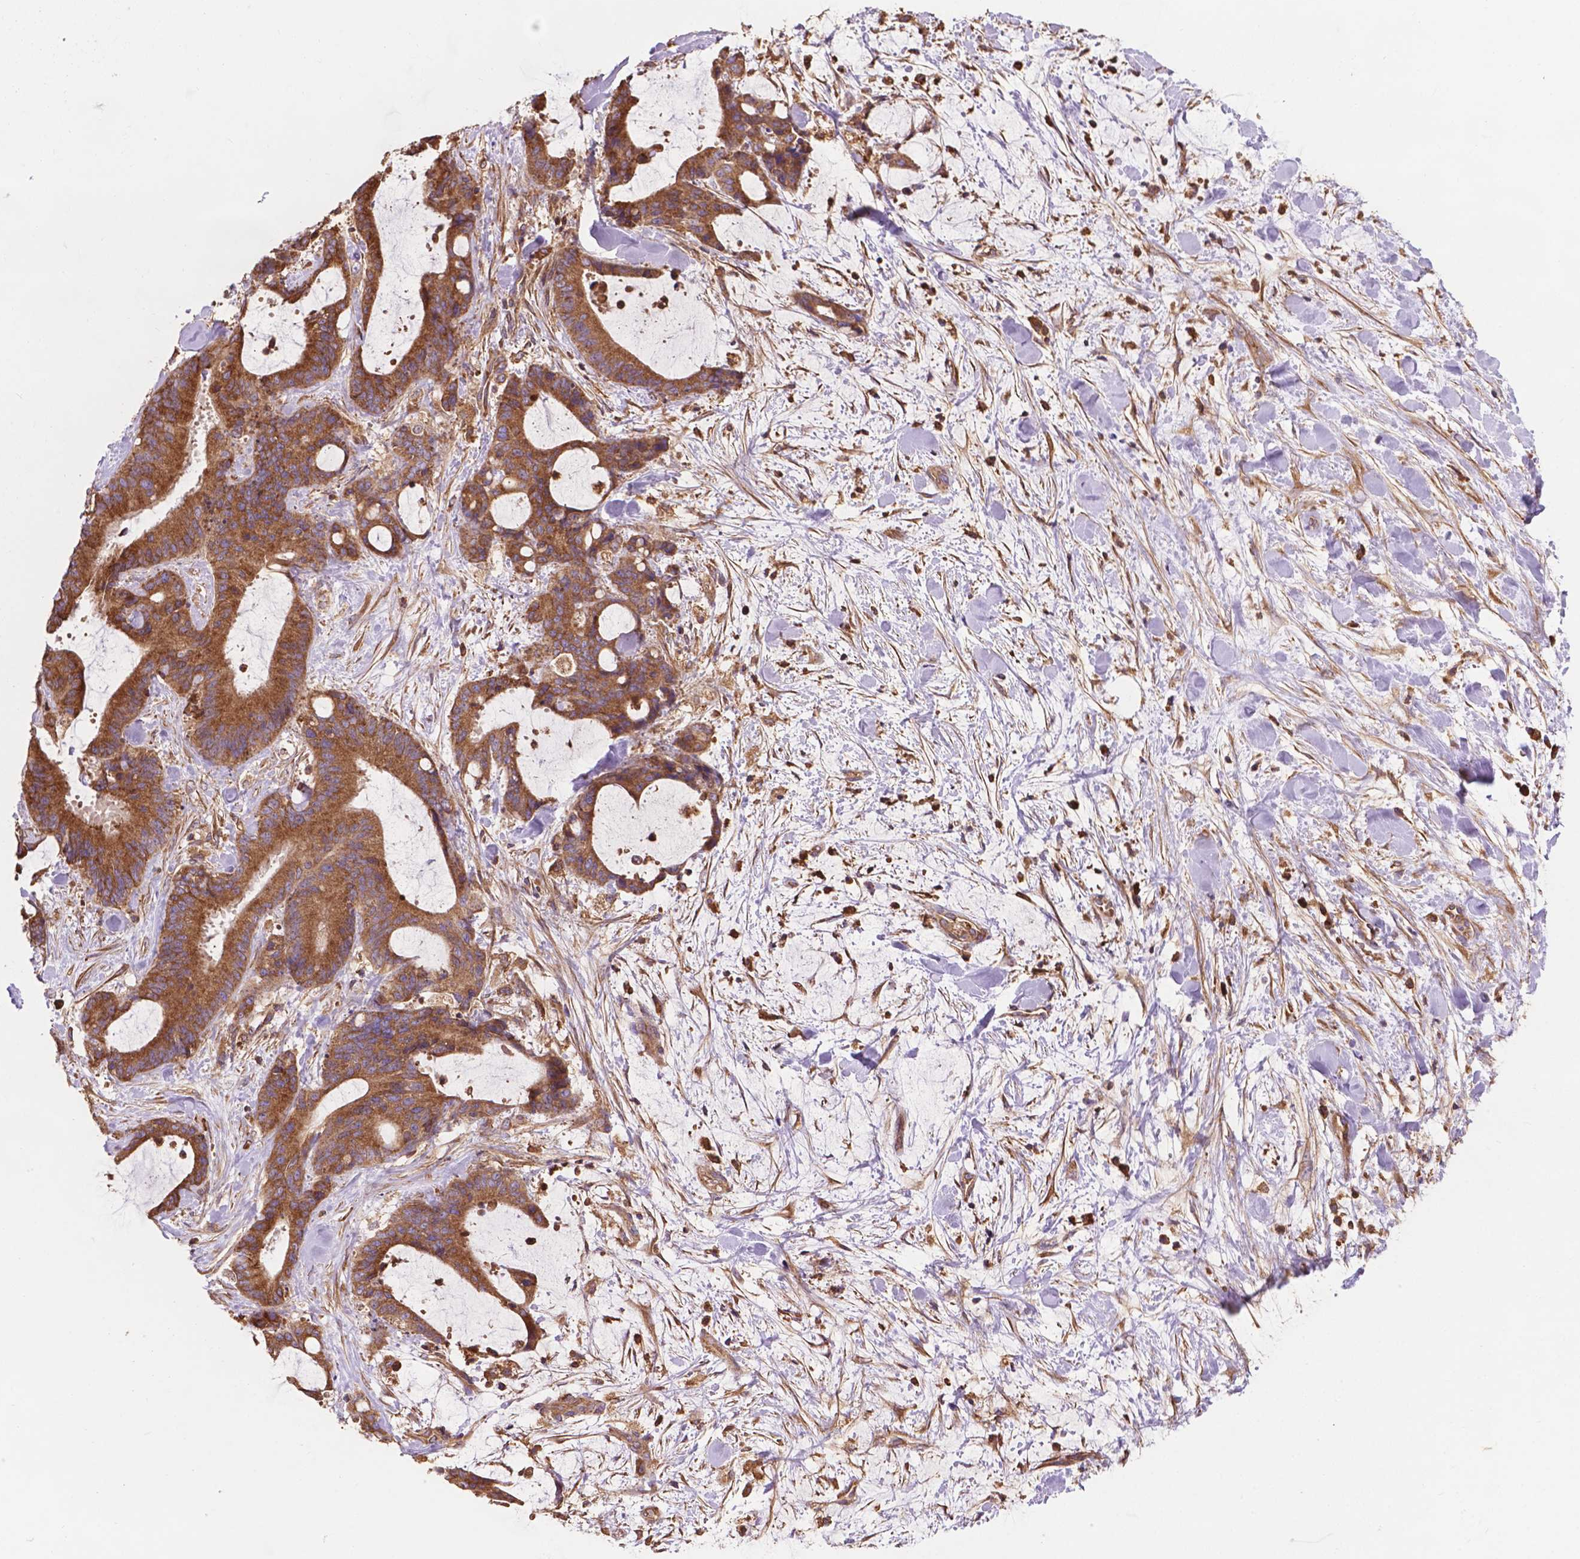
{"staining": {"intensity": "moderate", "quantity": ">75%", "location": "cytoplasmic/membranous"}, "tissue": "liver cancer", "cell_type": "Tumor cells", "image_type": "cancer", "snomed": [{"axis": "morphology", "description": "Cholangiocarcinoma"}, {"axis": "topography", "description": "Liver"}], "caption": "Cholangiocarcinoma (liver) stained with a protein marker reveals moderate staining in tumor cells.", "gene": "CCDC71L", "patient": {"sex": "female", "age": 73}}